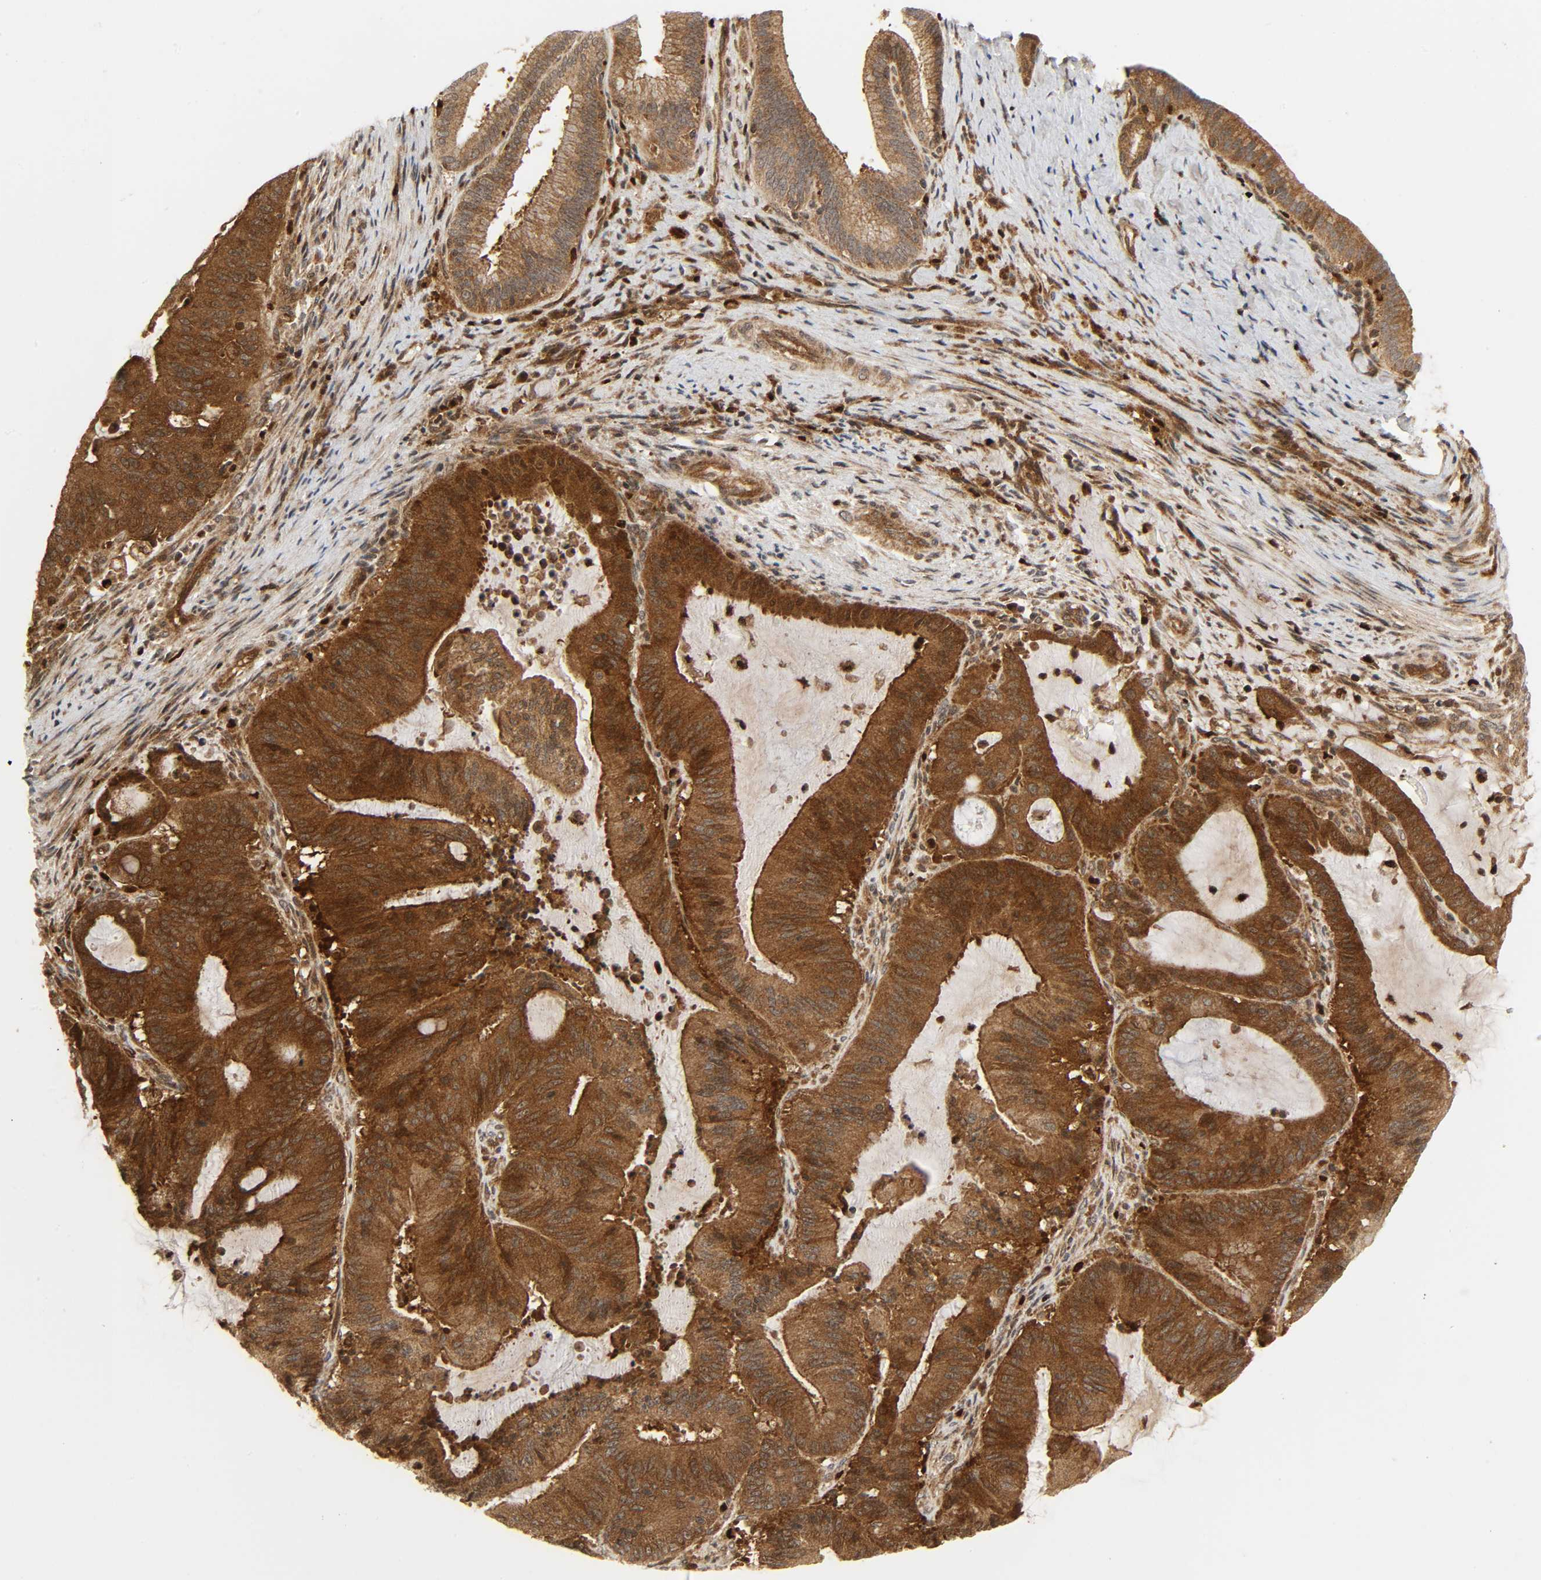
{"staining": {"intensity": "strong", "quantity": ">75%", "location": "cytoplasmic/membranous"}, "tissue": "liver cancer", "cell_type": "Tumor cells", "image_type": "cancer", "snomed": [{"axis": "morphology", "description": "Cholangiocarcinoma"}, {"axis": "topography", "description": "Liver"}], "caption": "A high-resolution micrograph shows immunohistochemistry staining of liver cancer (cholangiocarcinoma), which displays strong cytoplasmic/membranous staining in about >75% of tumor cells.", "gene": "CHUK", "patient": {"sex": "female", "age": 73}}